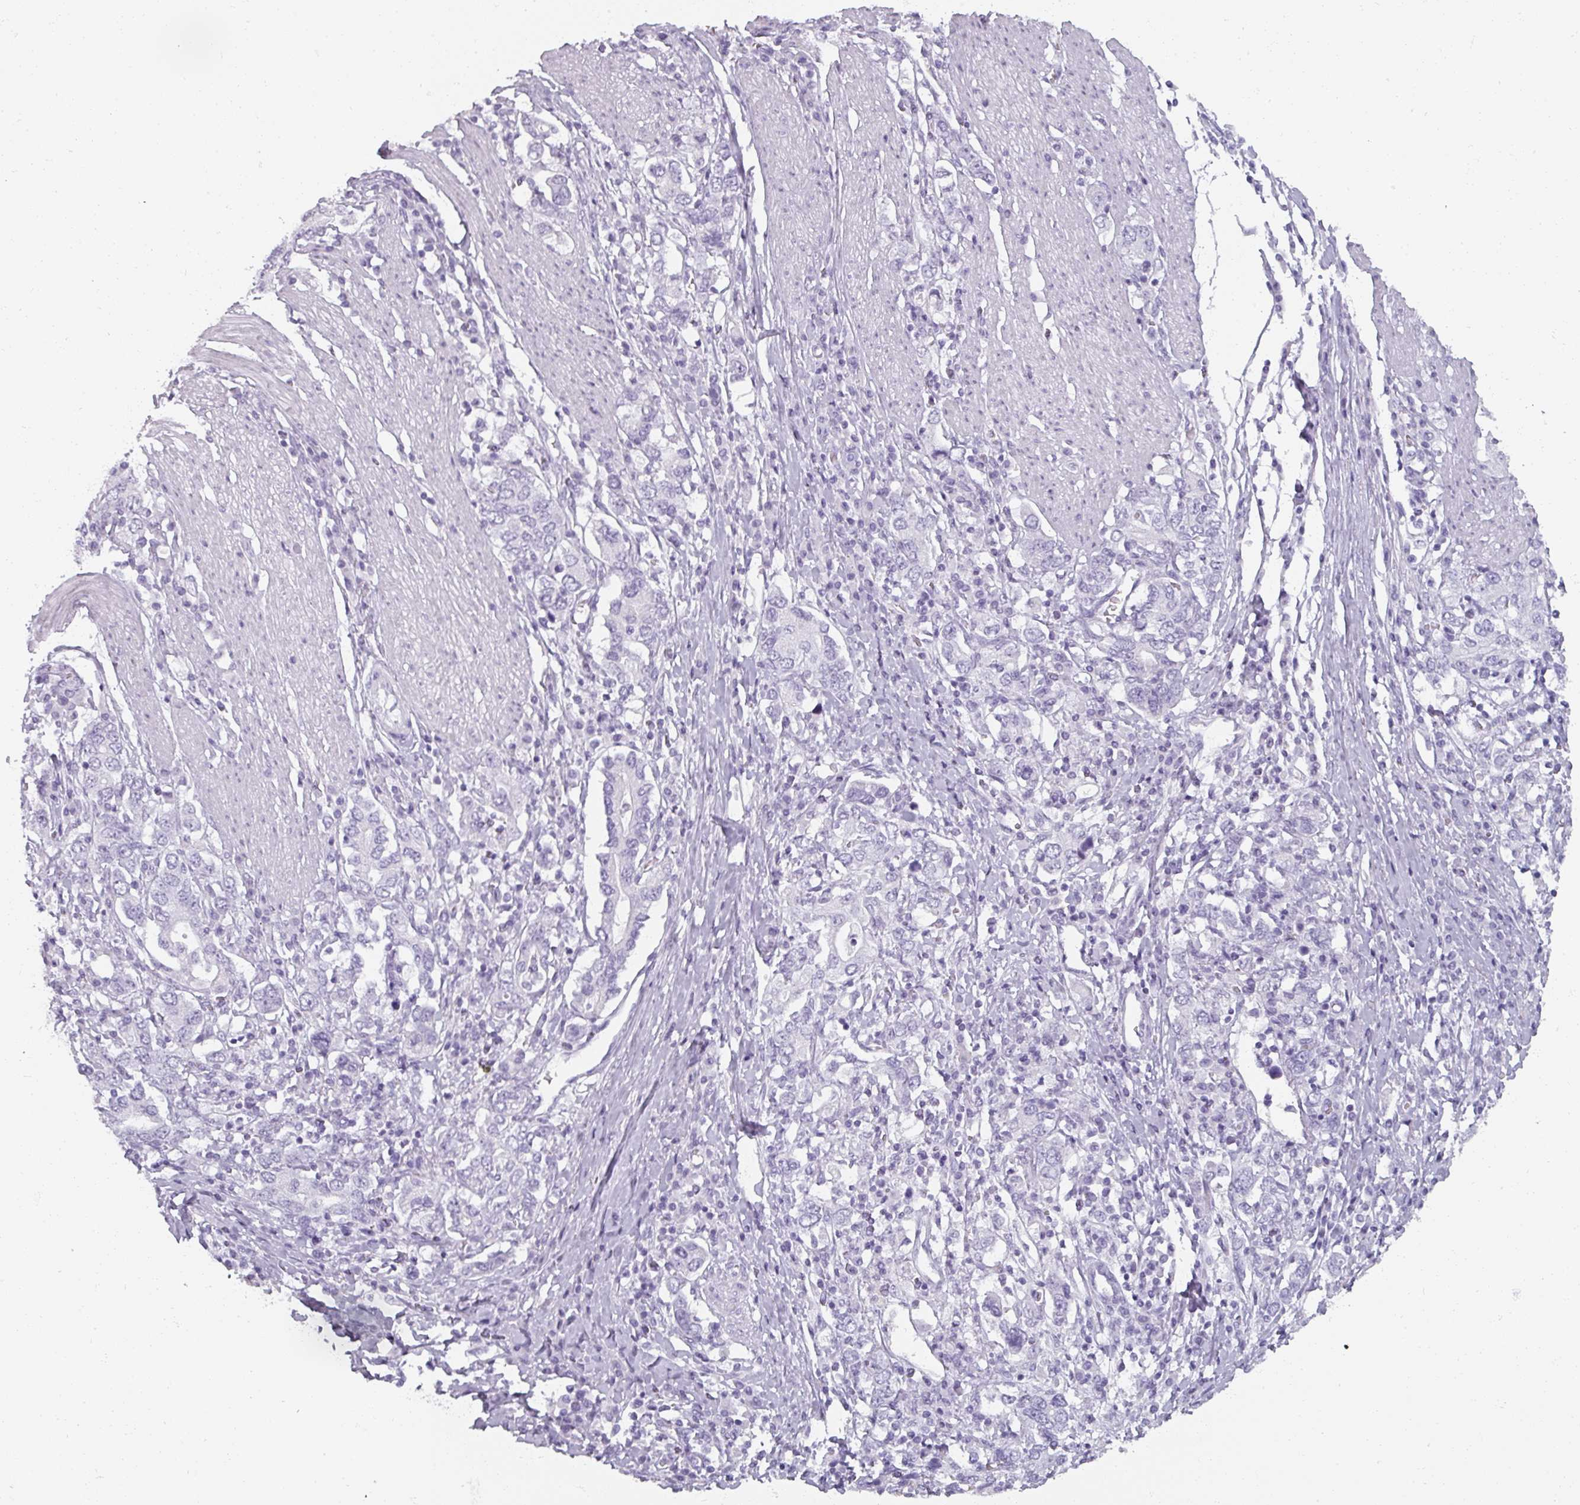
{"staining": {"intensity": "negative", "quantity": "none", "location": "none"}, "tissue": "stomach cancer", "cell_type": "Tumor cells", "image_type": "cancer", "snomed": [{"axis": "morphology", "description": "Adenocarcinoma, NOS"}, {"axis": "topography", "description": "Stomach, upper"}, {"axis": "topography", "description": "Stomach"}], "caption": "Immunohistochemistry micrograph of neoplastic tissue: adenocarcinoma (stomach) stained with DAB exhibits no significant protein positivity in tumor cells.", "gene": "REG3G", "patient": {"sex": "male", "age": 62}}